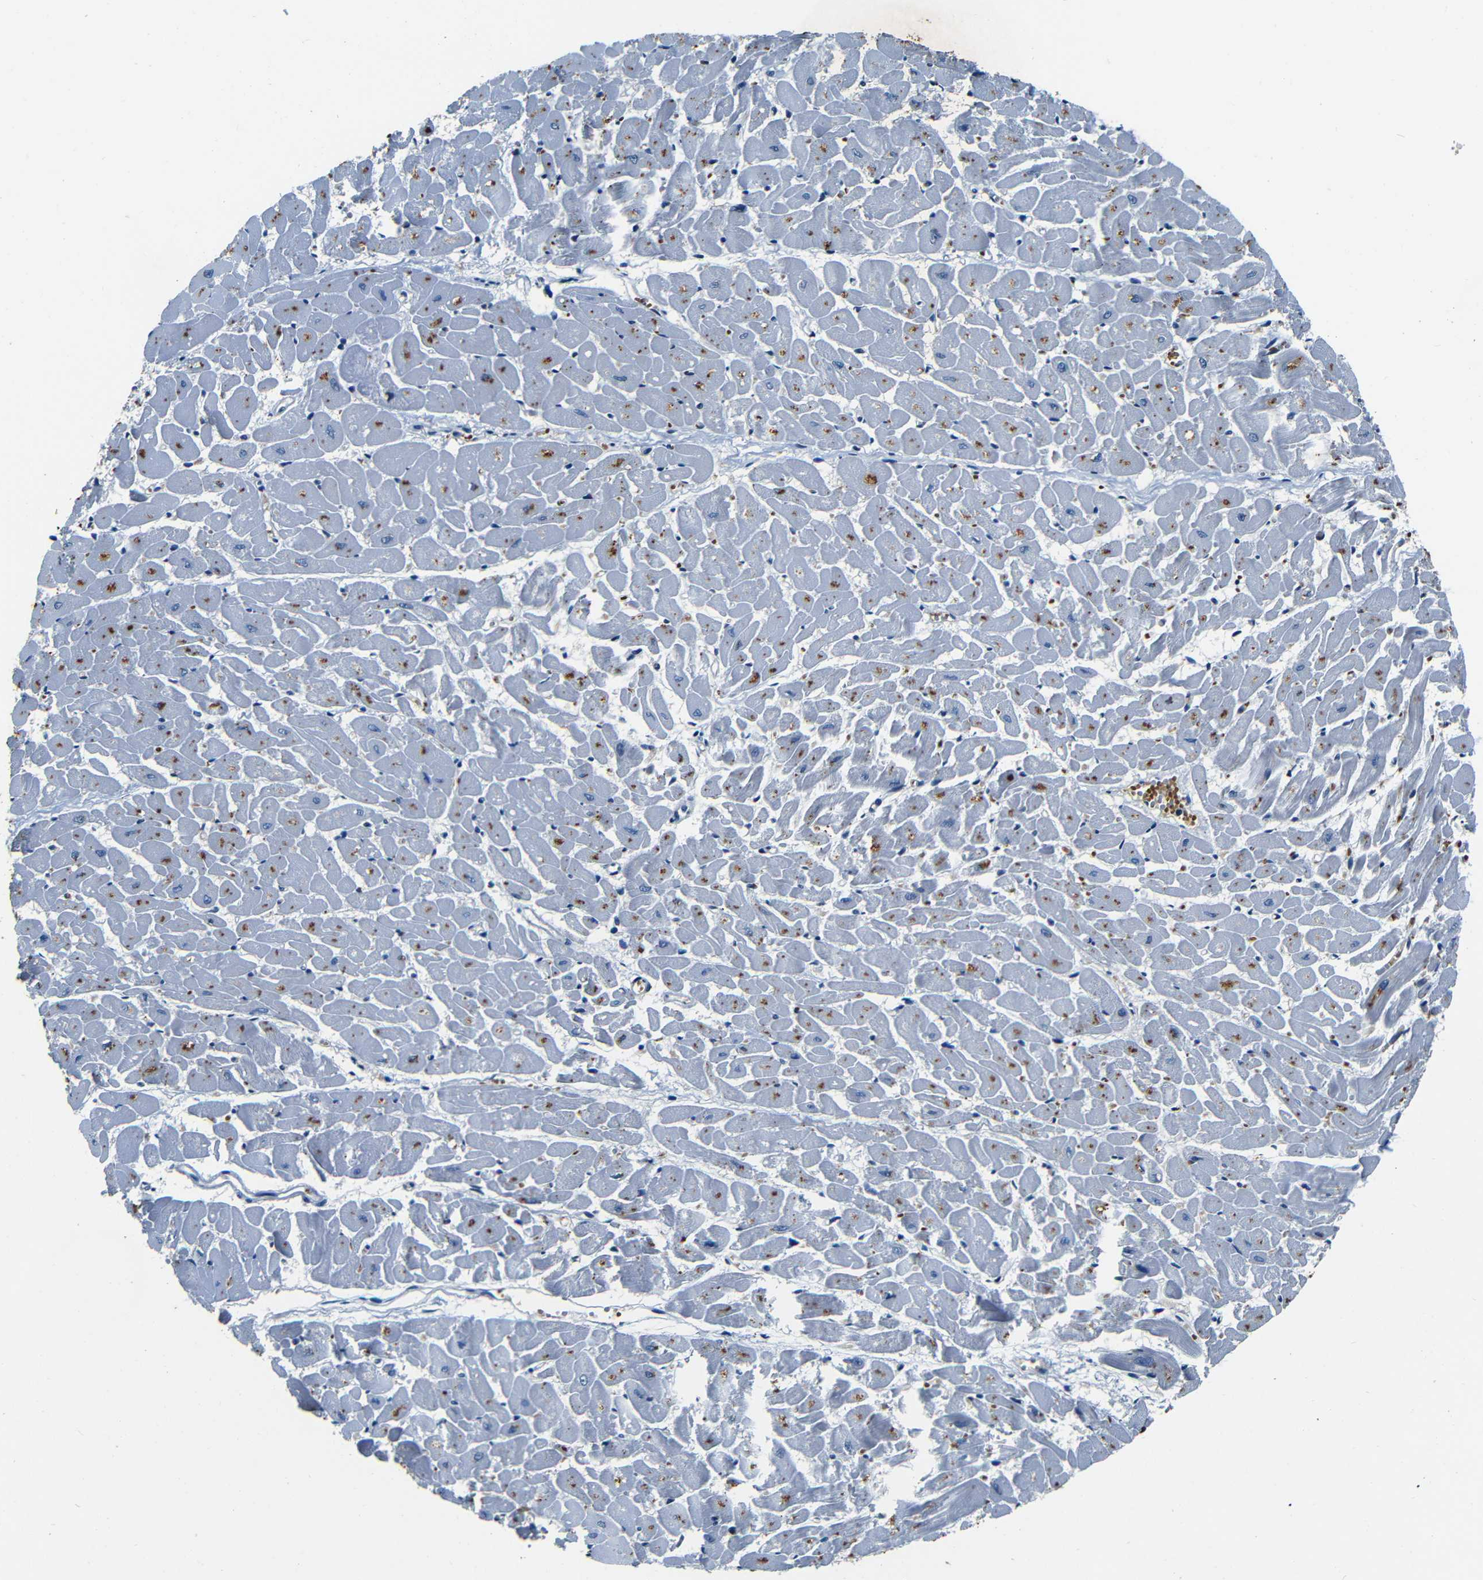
{"staining": {"intensity": "moderate", "quantity": "25%-75%", "location": "cytoplasmic/membranous"}, "tissue": "heart muscle", "cell_type": "Cardiomyocytes", "image_type": "normal", "snomed": [{"axis": "morphology", "description": "Normal tissue, NOS"}, {"axis": "topography", "description": "Heart"}], "caption": "An immunohistochemistry (IHC) histopathology image of normal tissue is shown. Protein staining in brown shows moderate cytoplasmic/membranous positivity in heart muscle within cardiomyocytes. Nuclei are stained in blue.", "gene": "FOXD4L1", "patient": {"sex": "female", "age": 19}}